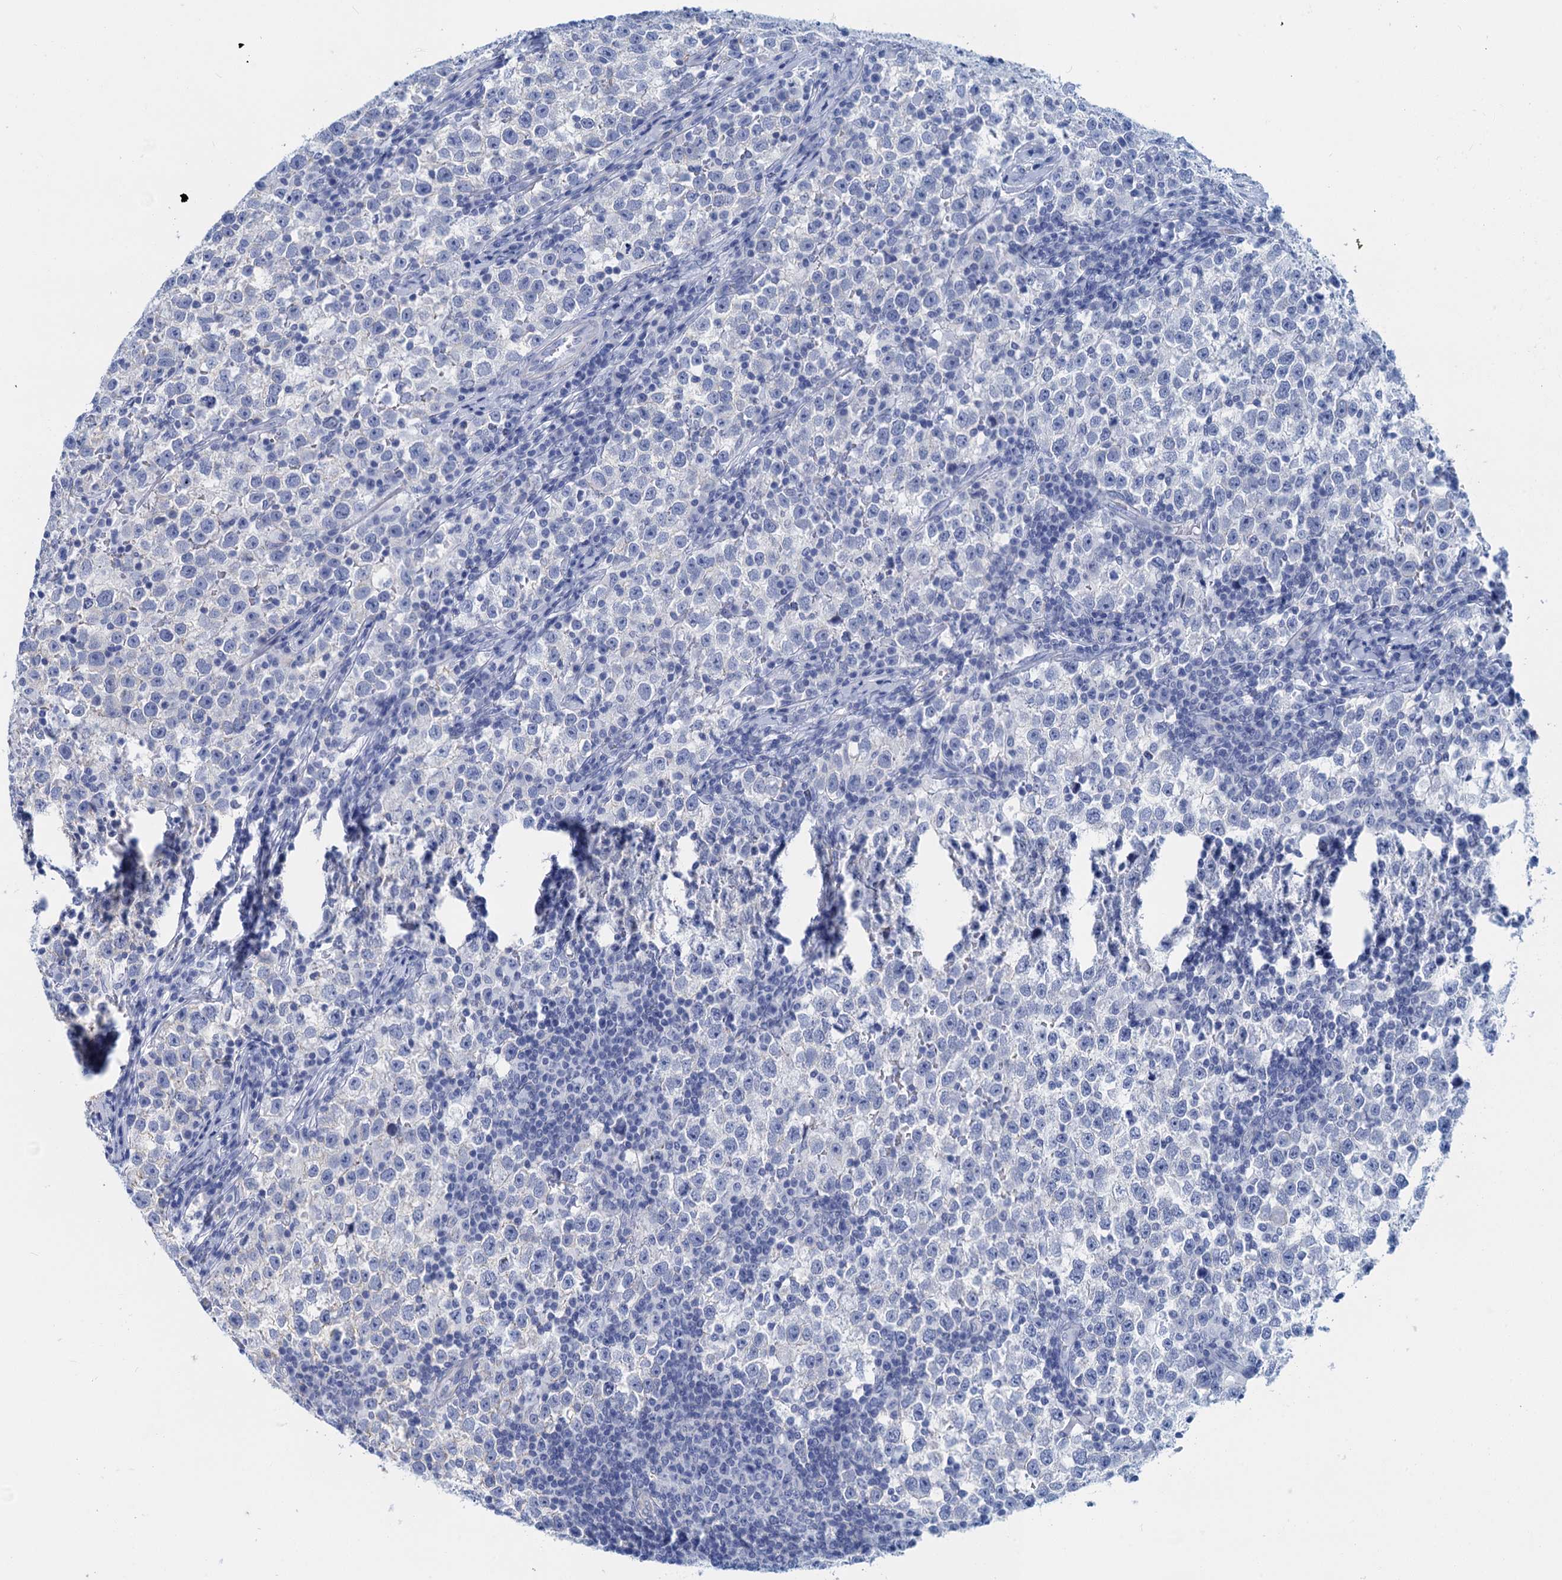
{"staining": {"intensity": "negative", "quantity": "none", "location": "none"}, "tissue": "testis cancer", "cell_type": "Tumor cells", "image_type": "cancer", "snomed": [{"axis": "morphology", "description": "Normal tissue, NOS"}, {"axis": "morphology", "description": "Seminoma, NOS"}, {"axis": "topography", "description": "Testis"}], "caption": "Photomicrograph shows no protein positivity in tumor cells of testis cancer tissue. Brightfield microscopy of immunohistochemistry stained with DAB (3,3'-diaminobenzidine) (brown) and hematoxylin (blue), captured at high magnification.", "gene": "CALML5", "patient": {"sex": "male", "age": 43}}